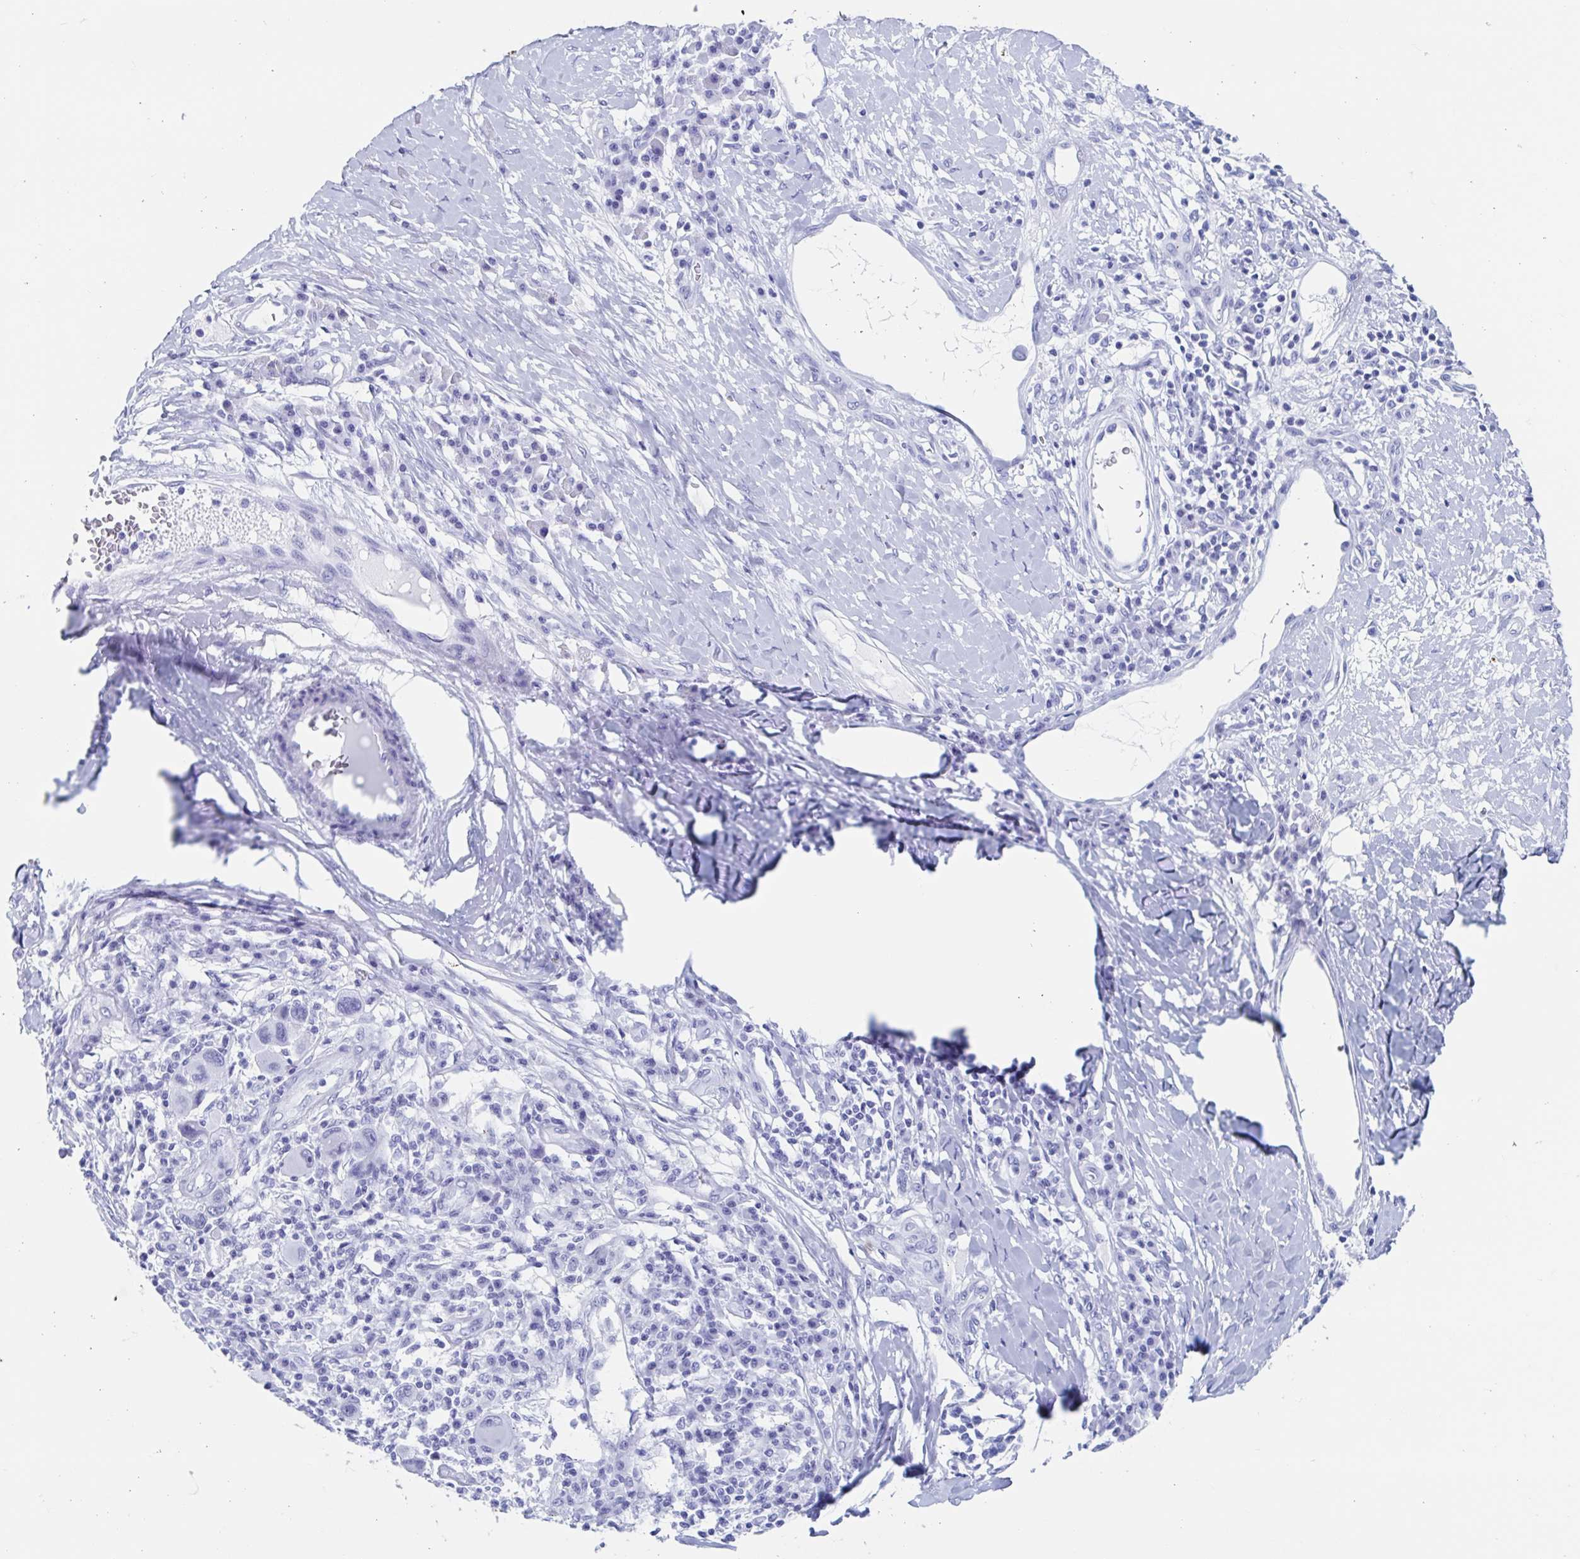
{"staining": {"intensity": "negative", "quantity": "none", "location": "none"}, "tissue": "melanoma", "cell_type": "Tumor cells", "image_type": "cancer", "snomed": [{"axis": "morphology", "description": "Malignant melanoma, NOS"}, {"axis": "topography", "description": "Skin"}], "caption": "IHC of malignant melanoma reveals no expression in tumor cells.", "gene": "HDGFL1", "patient": {"sex": "male", "age": 53}}